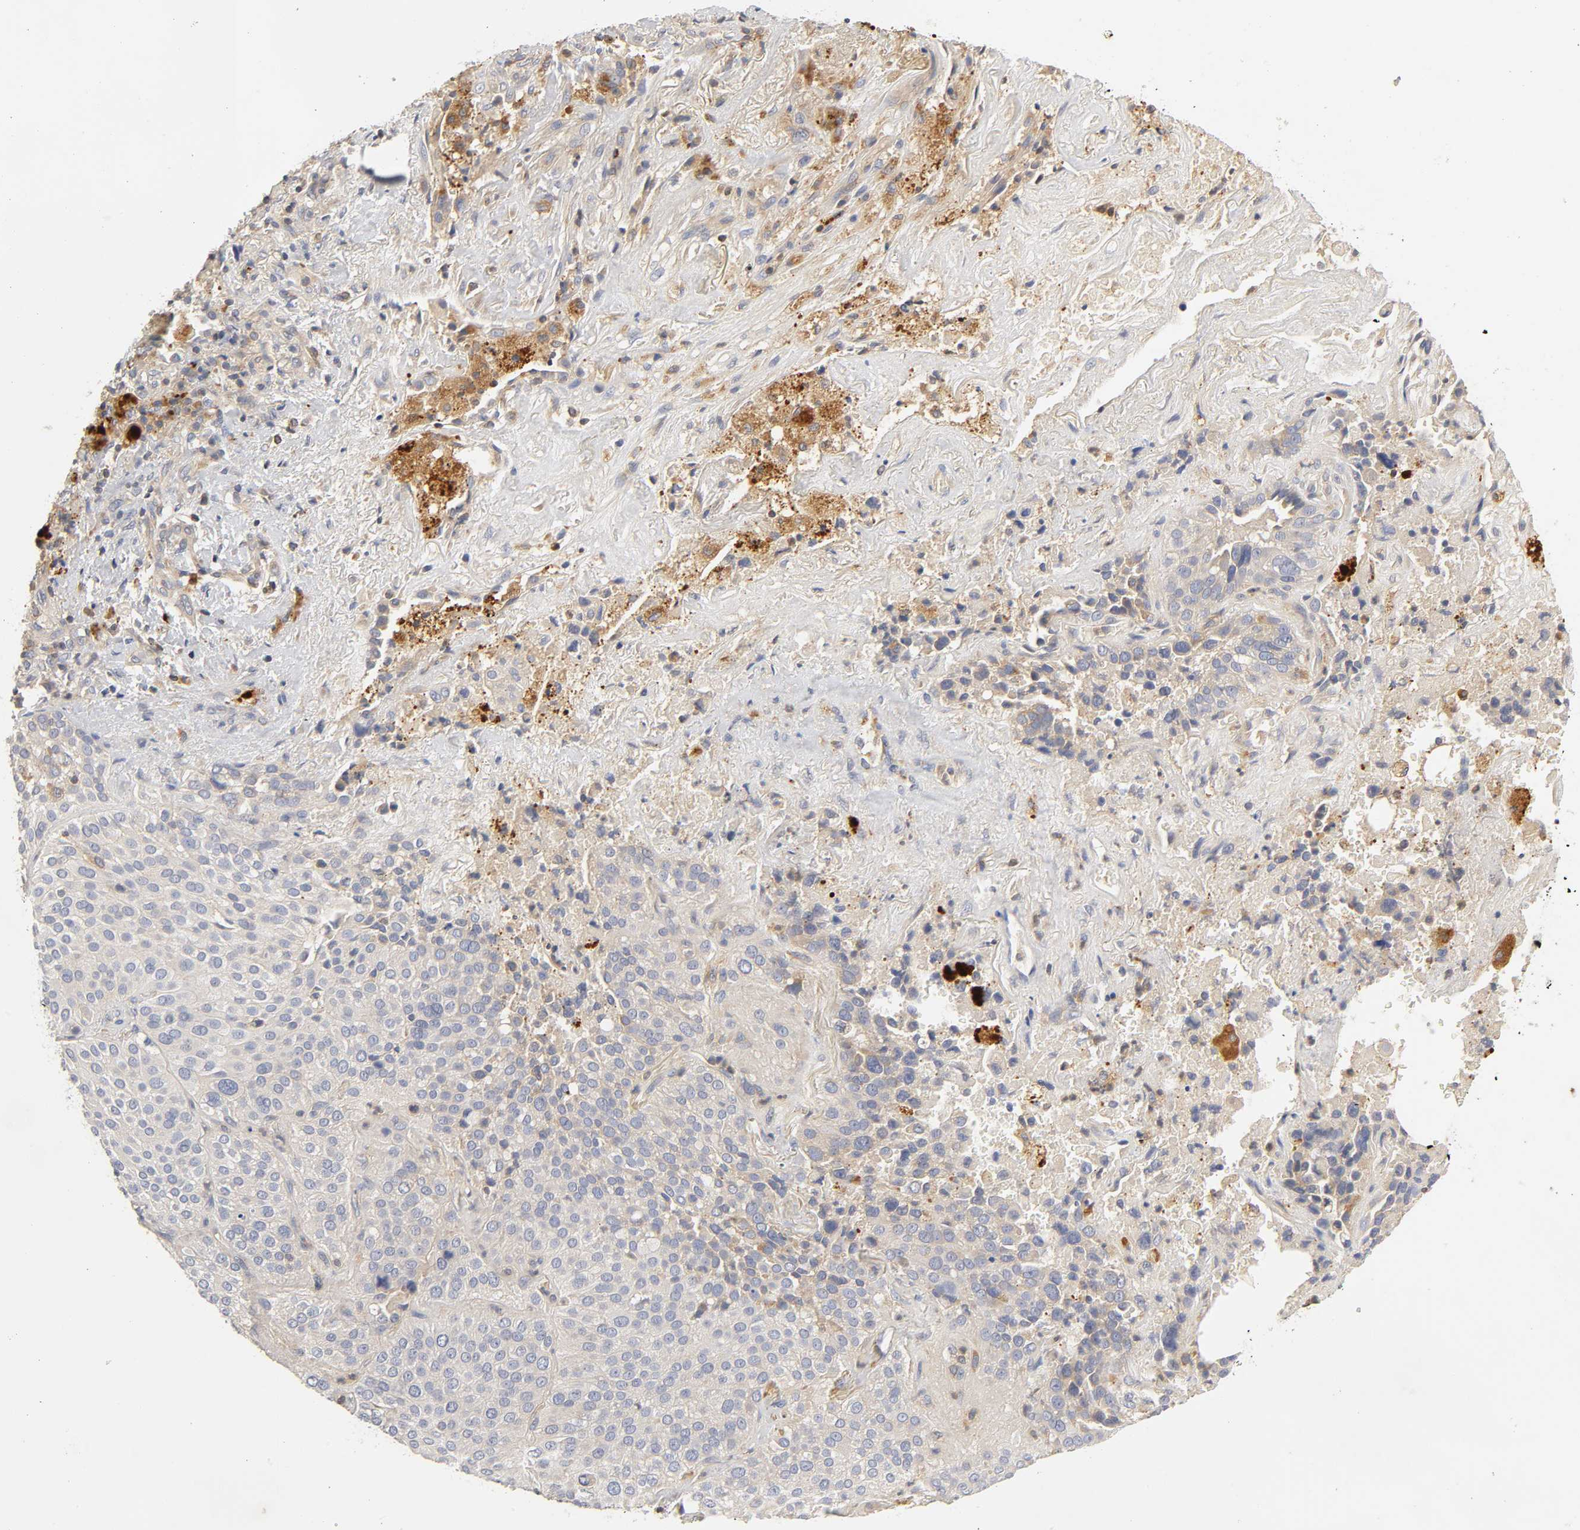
{"staining": {"intensity": "negative", "quantity": "none", "location": "none"}, "tissue": "lung cancer", "cell_type": "Tumor cells", "image_type": "cancer", "snomed": [{"axis": "morphology", "description": "Squamous cell carcinoma, NOS"}, {"axis": "topography", "description": "Lung"}], "caption": "Protein analysis of lung squamous cell carcinoma reveals no significant positivity in tumor cells.", "gene": "RHOA", "patient": {"sex": "male", "age": 54}}